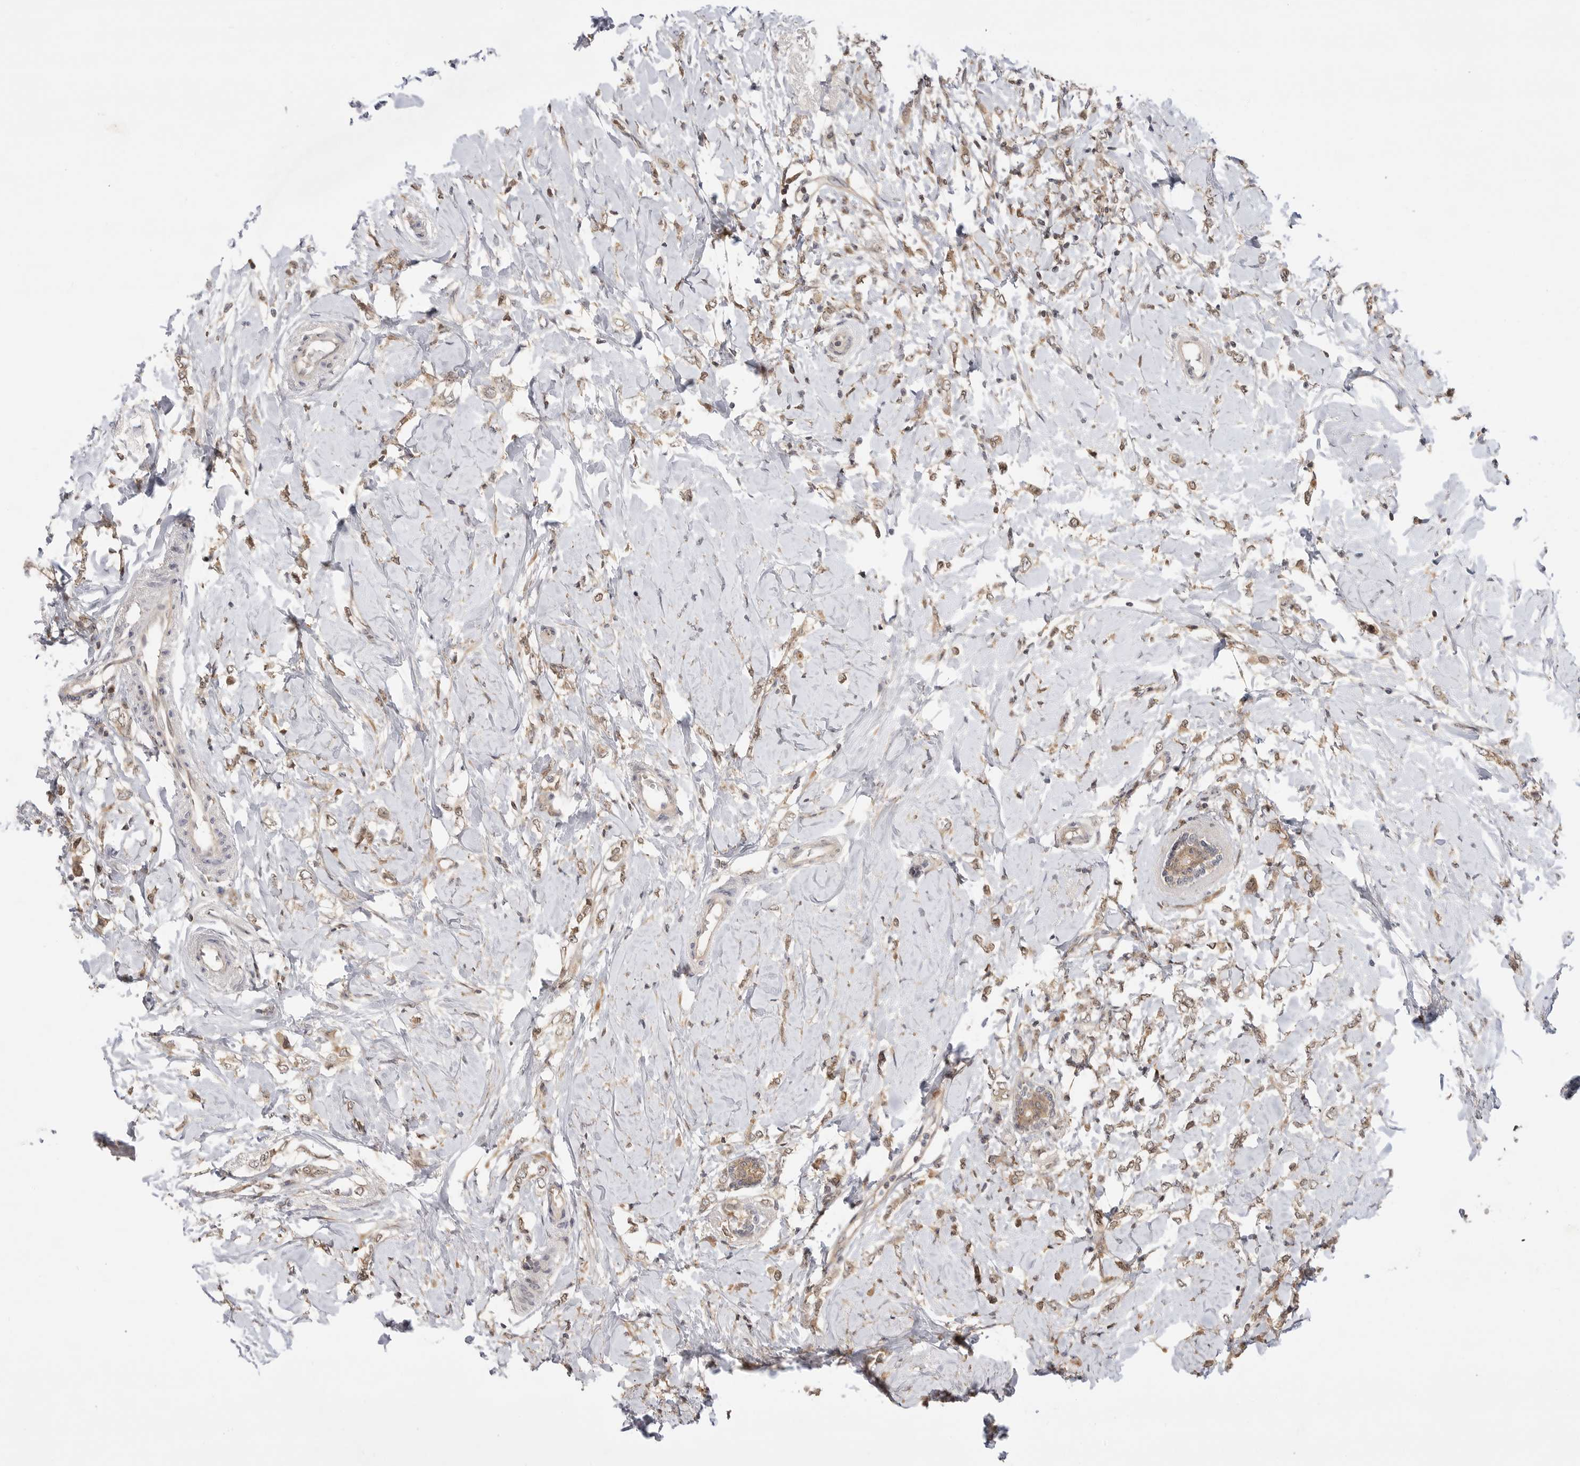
{"staining": {"intensity": "weak", "quantity": ">75%", "location": "cytoplasmic/membranous,nuclear"}, "tissue": "breast cancer", "cell_type": "Tumor cells", "image_type": "cancer", "snomed": [{"axis": "morphology", "description": "Normal tissue, NOS"}, {"axis": "morphology", "description": "Lobular carcinoma"}, {"axis": "topography", "description": "Breast"}], "caption": "High-magnification brightfield microscopy of breast lobular carcinoma stained with DAB (brown) and counterstained with hematoxylin (blue). tumor cells exhibit weak cytoplasmic/membranous and nuclear positivity is appreciated in approximately>75% of cells. The staining was performed using DAB (3,3'-diaminobenzidine) to visualize the protein expression in brown, while the nuclei were stained in blue with hematoxylin (Magnification: 20x).", "gene": "CSNK1G3", "patient": {"sex": "female", "age": 47}}